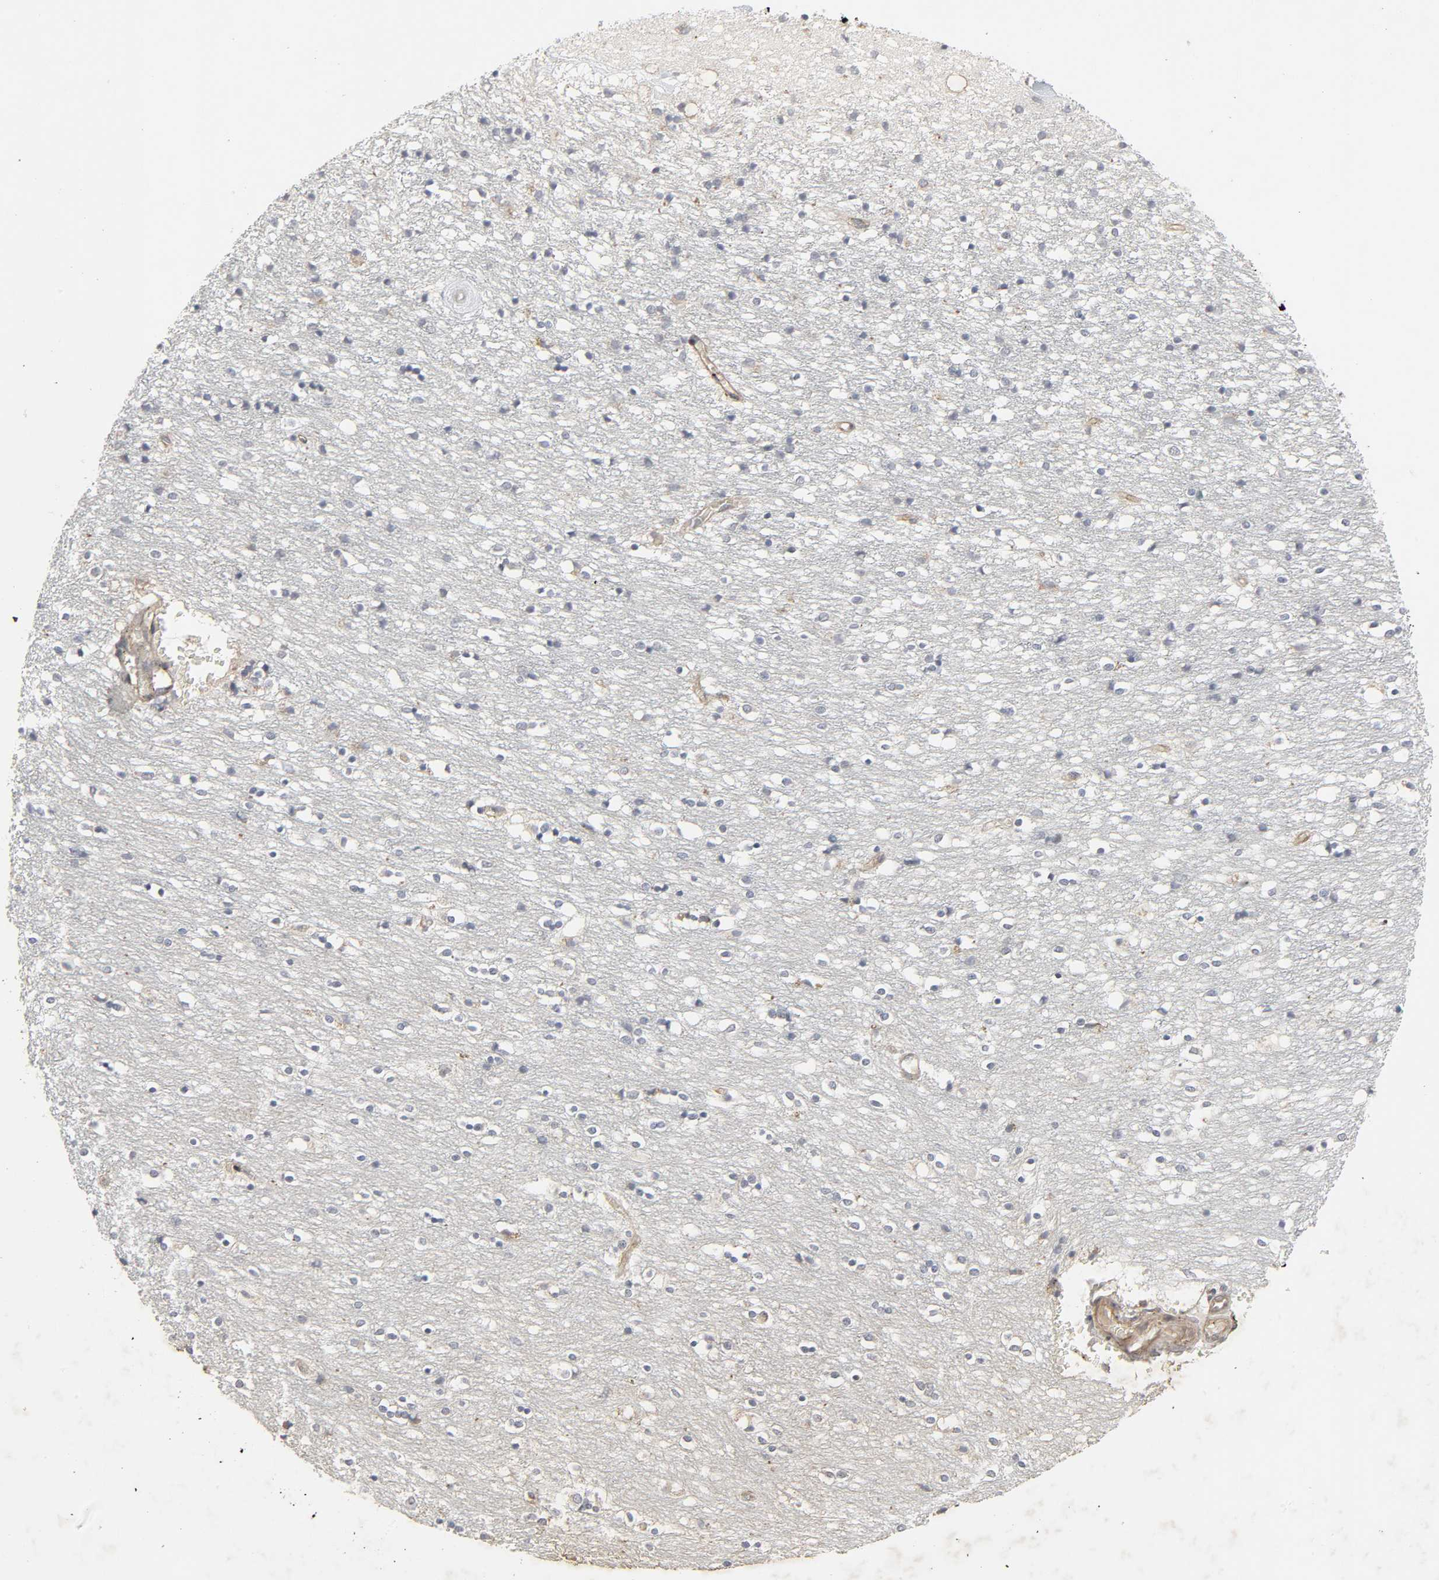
{"staining": {"intensity": "weak", "quantity": "<25%", "location": "cytoplasmic/membranous"}, "tissue": "caudate", "cell_type": "Glial cells", "image_type": "normal", "snomed": [{"axis": "morphology", "description": "Normal tissue, NOS"}, {"axis": "topography", "description": "Lateral ventricle wall"}], "caption": "Caudate was stained to show a protein in brown. There is no significant positivity in glial cells. (Stains: DAB (3,3'-diaminobenzidine) immunohistochemistry (IHC) with hematoxylin counter stain, Microscopy: brightfield microscopy at high magnification).", "gene": "ADCY4", "patient": {"sex": "female", "age": 54}}